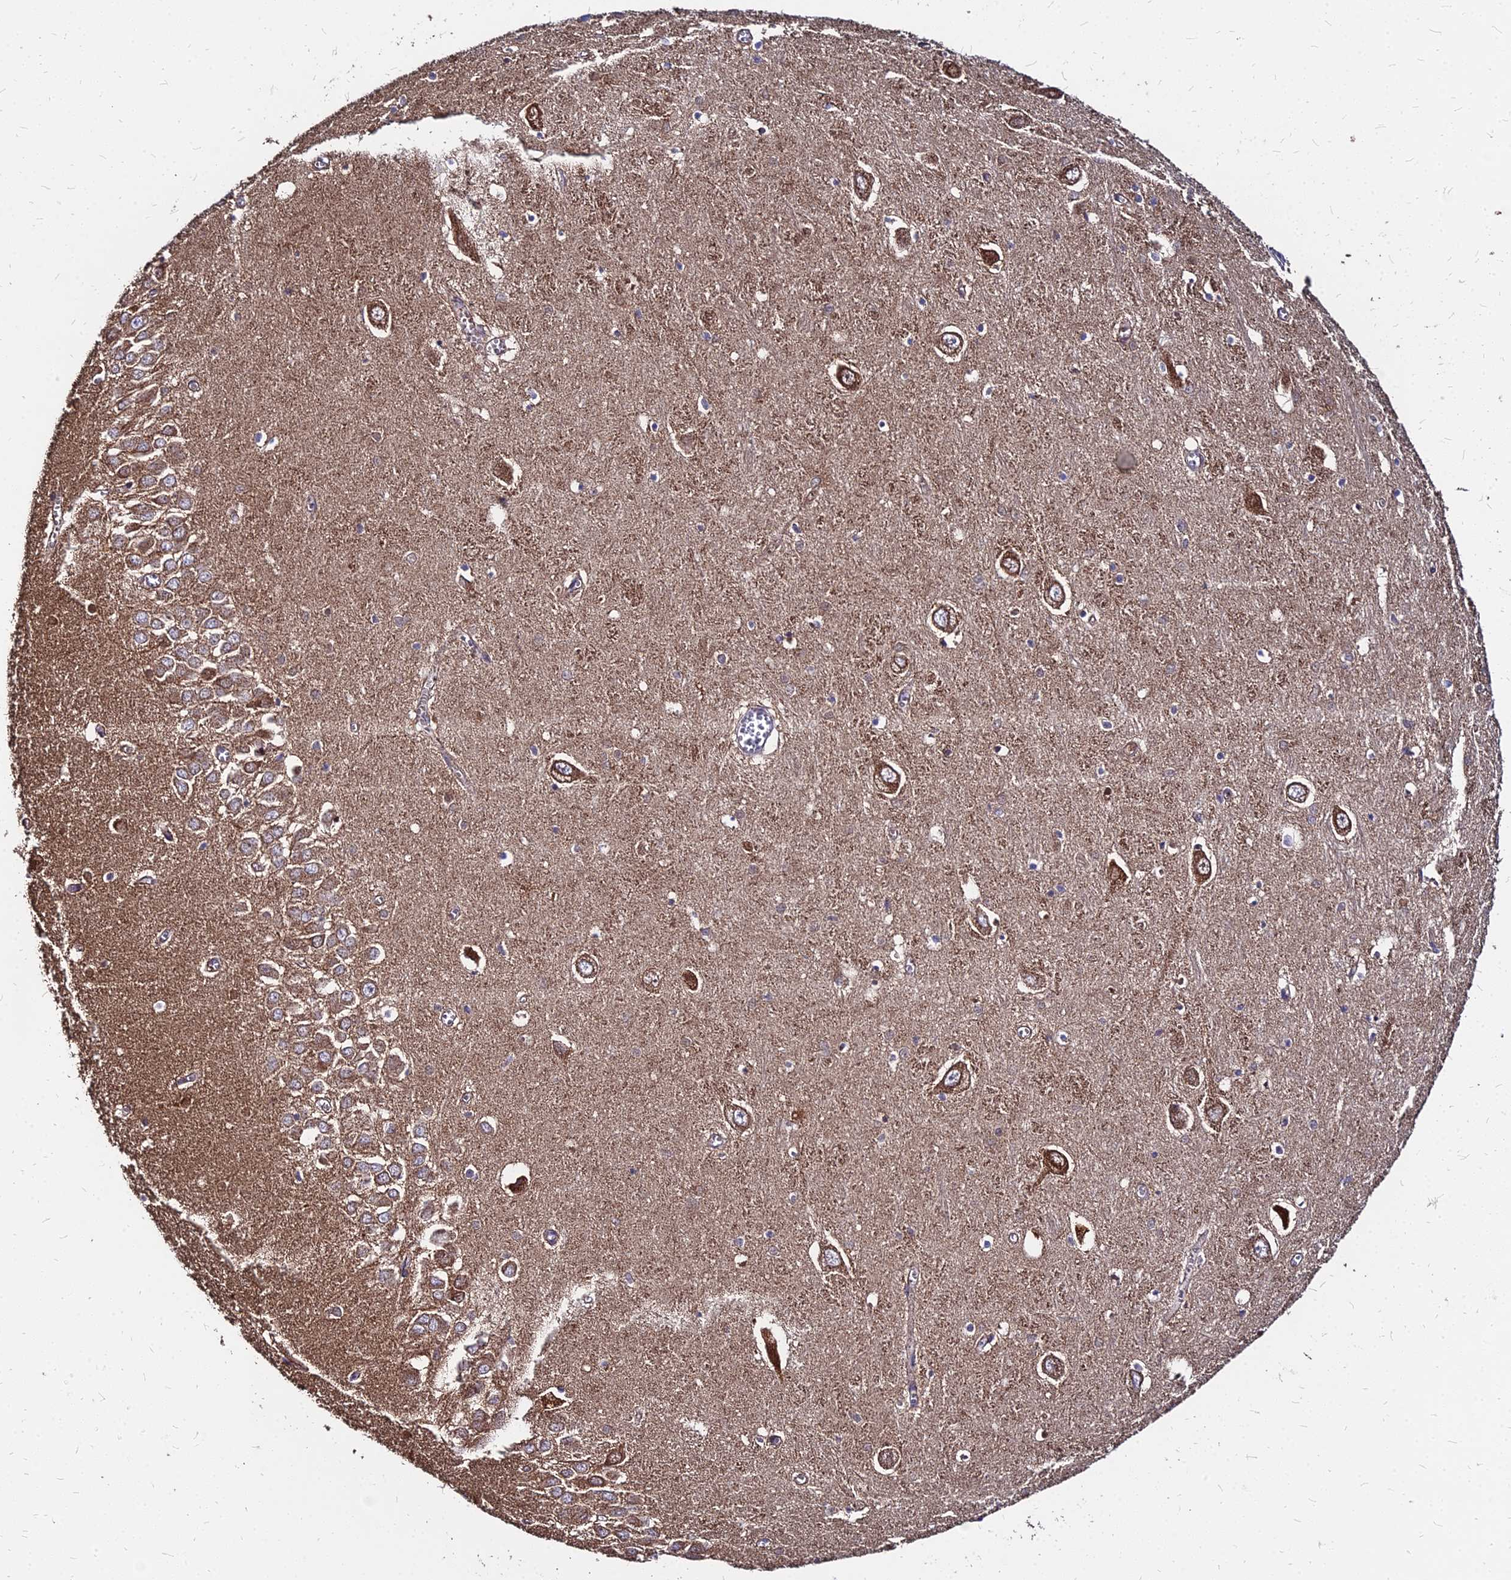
{"staining": {"intensity": "moderate", "quantity": ">75%", "location": "cytoplasmic/membranous"}, "tissue": "hippocampus", "cell_type": "Glial cells", "image_type": "normal", "snomed": [{"axis": "morphology", "description": "Normal tissue, NOS"}, {"axis": "topography", "description": "Hippocampus"}], "caption": "Immunohistochemistry (IHC) histopathology image of benign human hippocampus stained for a protein (brown), which exhibits medium levels of moderate cytoplasmic/membranous staining in approximately >75% of glial cells.", "gene": "DLD", "patient": {"sex": "male", "age": 70}}